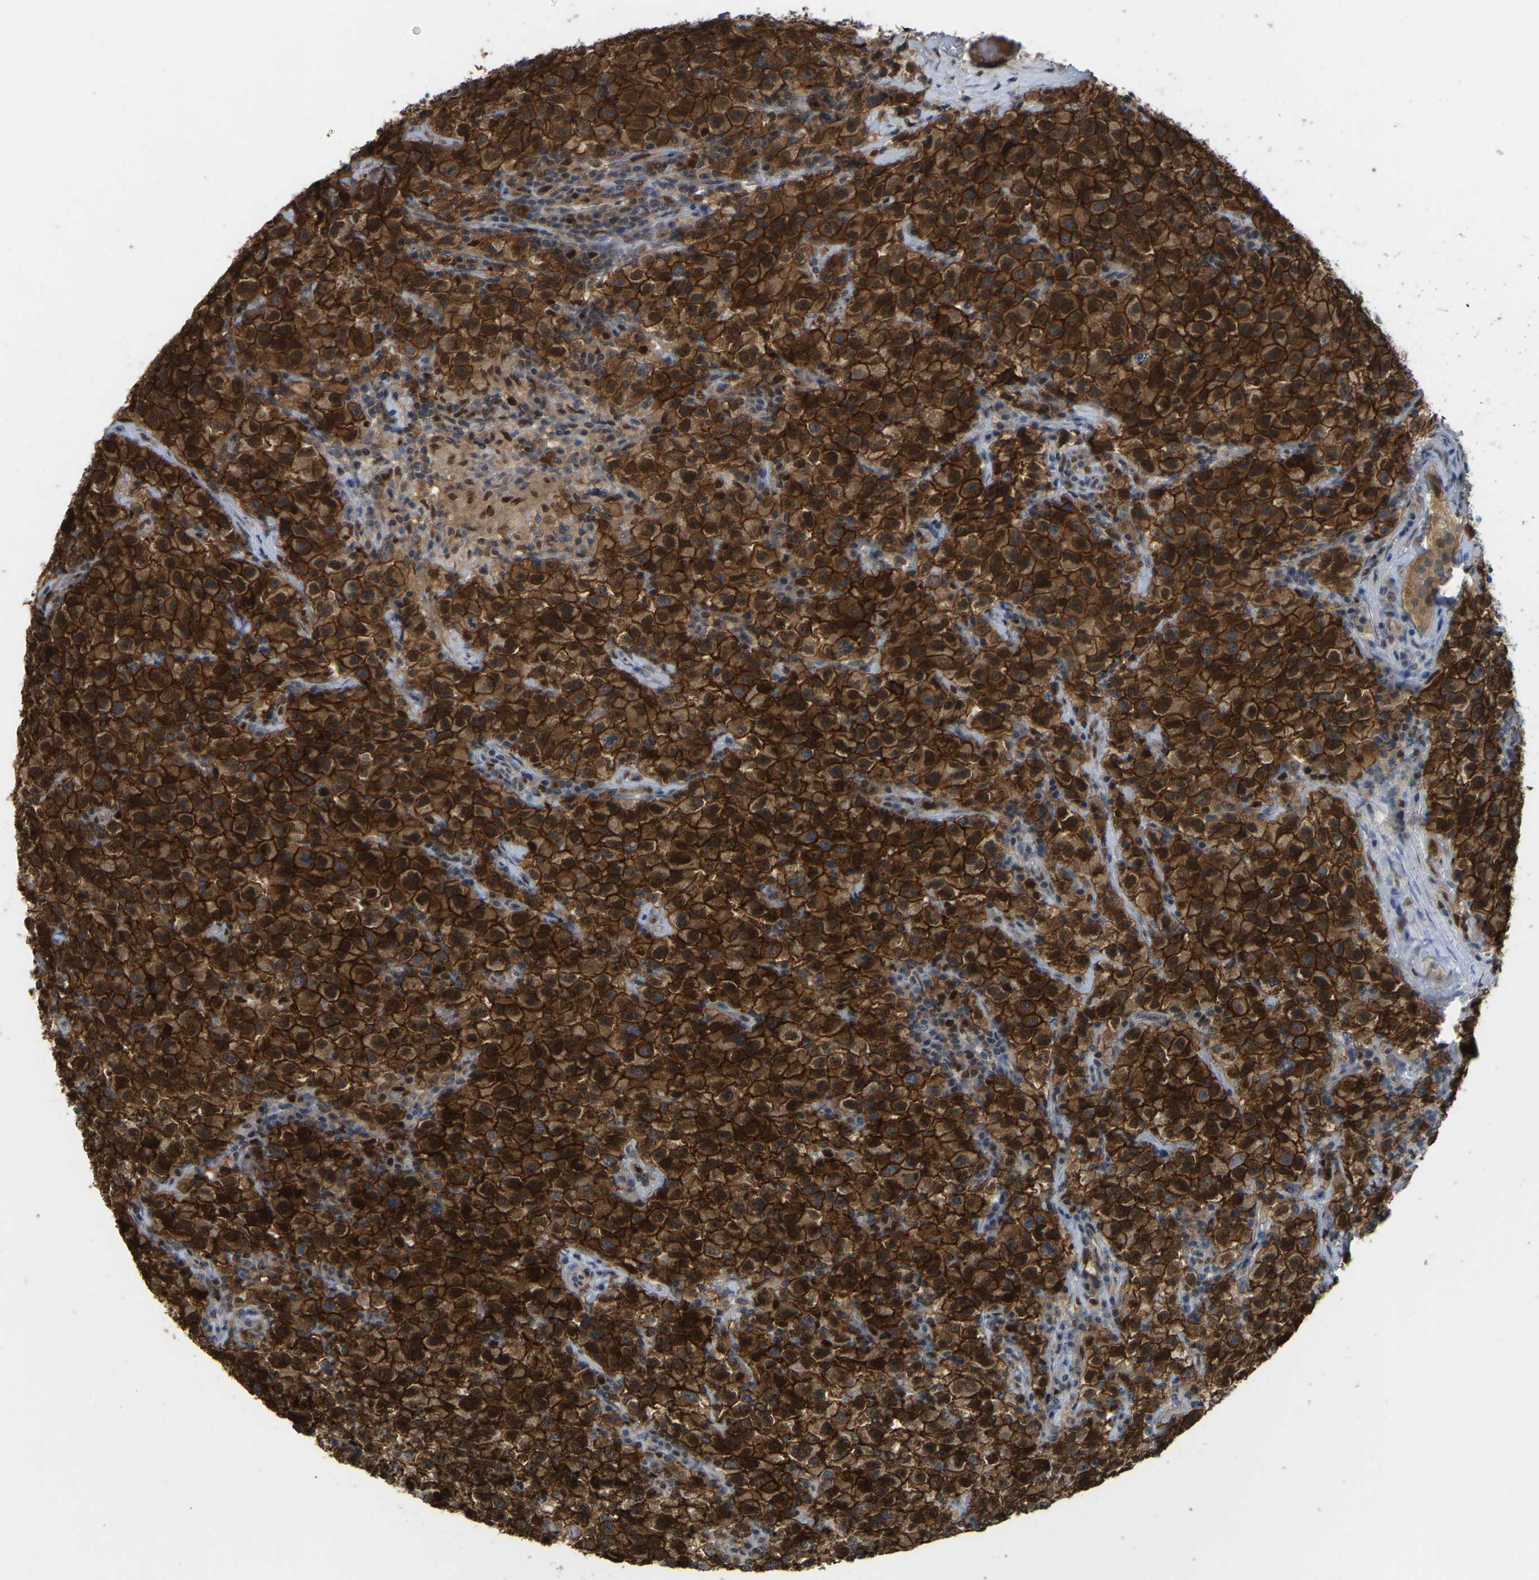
{"staining": {"intensity": "strong", "quantity": ">75%", "location": "cytoplasmic/membranous"}, "tissue": "testis cancer", "cell_type": "Tumor cells", "image_type": "cancer", "snomed": [{"axis": "morphology", "description": "Seminoma, NOS"}, {"axis": "topography", "description": "Testis"}], "caption": "Immunohistochemistry photomicrograph of human testis cancer (seminoma) stained for a protein (brown), which exhibits high levels of strong cytoplasmic/membranous expression in approximately >75% of tumor cells.", "gene": "KLRG2", "patient": {"sex": "male", "age": 22}}